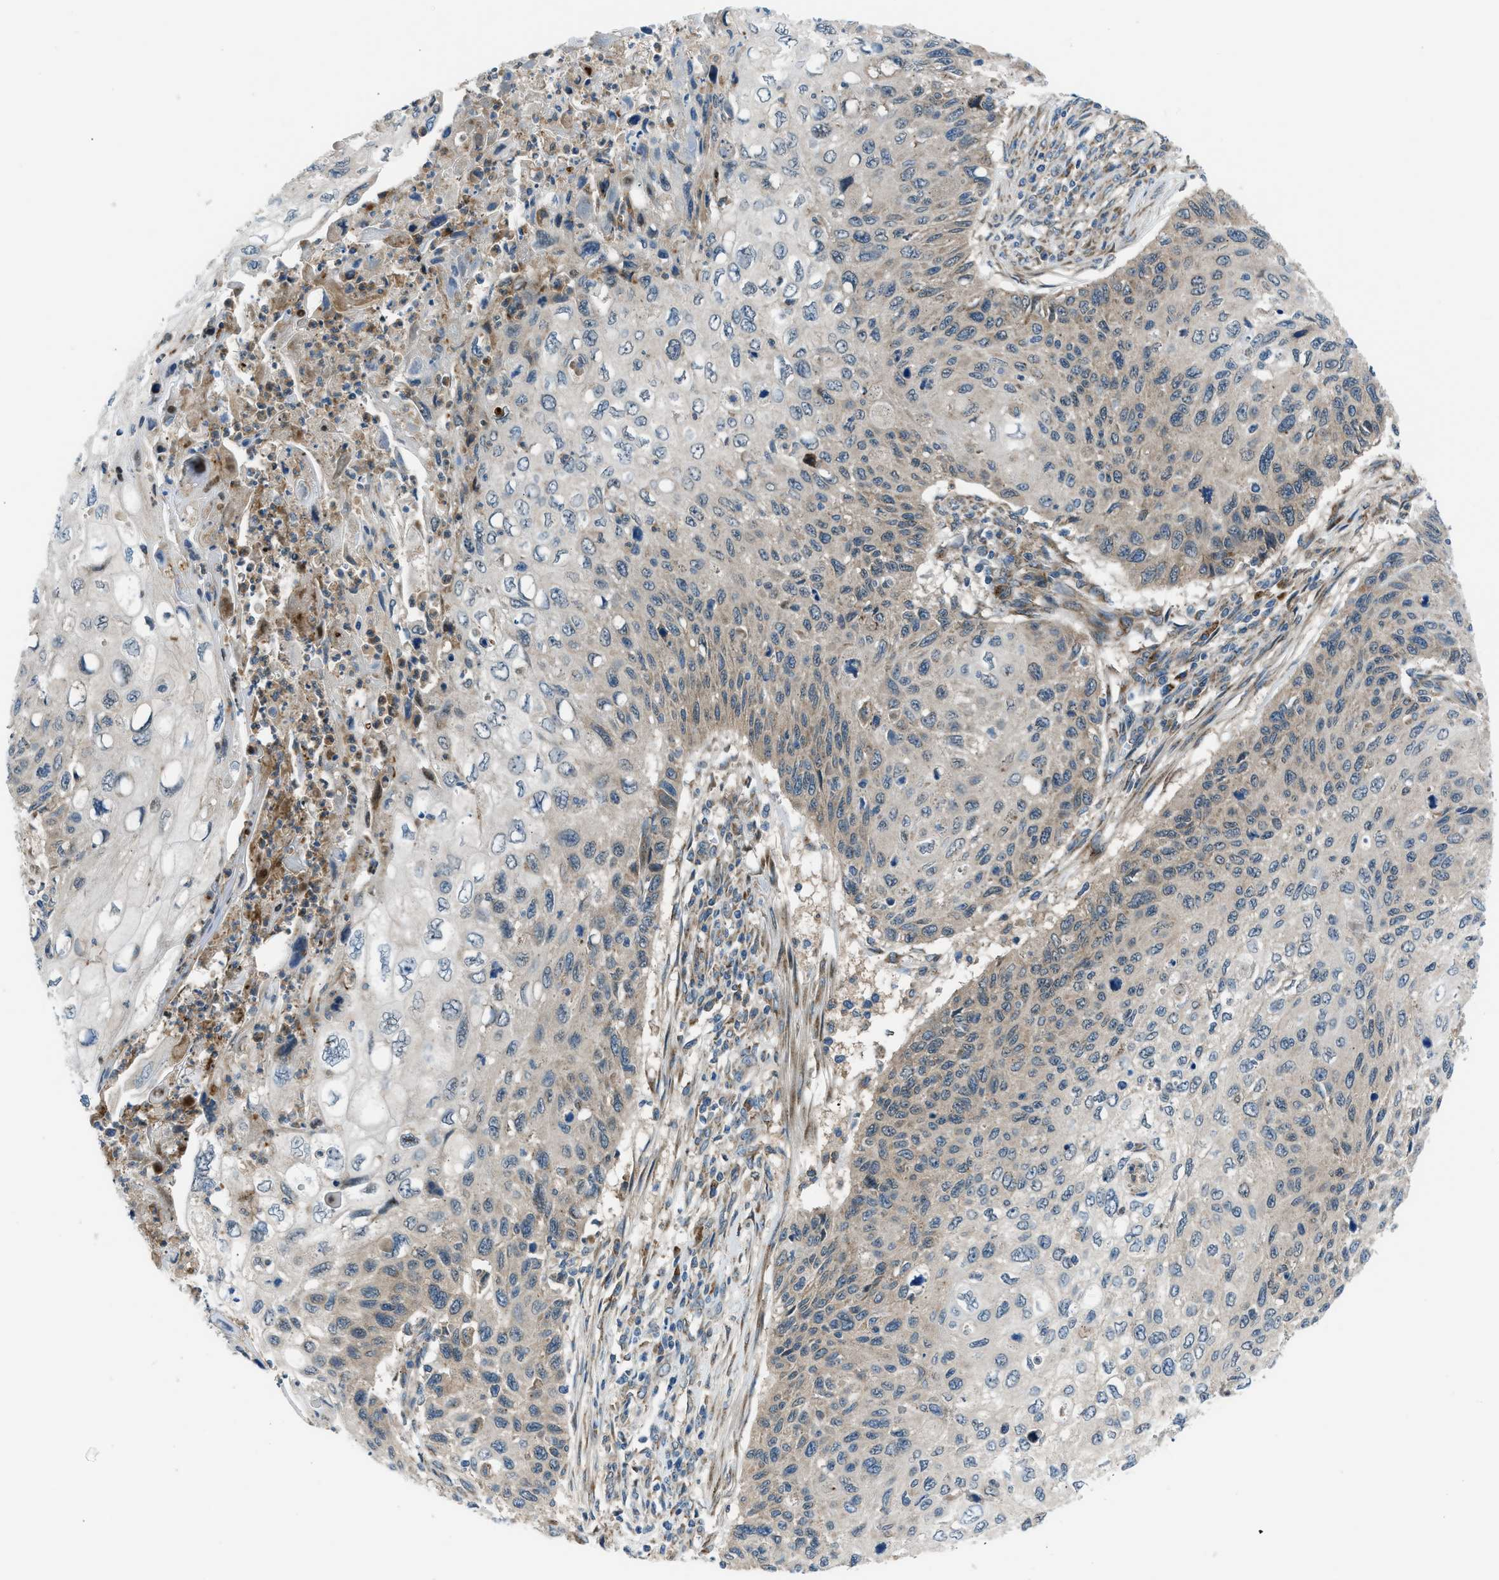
{"staining": {"intensity": "weak", "quantity": "25%-75%", "location": "cytoplasmic/membranous"}, "tissue": "cervical cancer", "cell_type": "Tumor cells", "image_type": "cancer", "snomed": [{"axis": "morphology", "description": "Squamous cell carcinoma, NOS"}, {"axis": "topography", "description": "Cervix"}], "caption": "The immunohistochemical stain highlights weak cytoplasmic/membranous positivity in tumor cells of cervical squamous cell carcinoma tissue.", "gene": "EDARADD", "patient": {"sex": "female", "age": 70}}